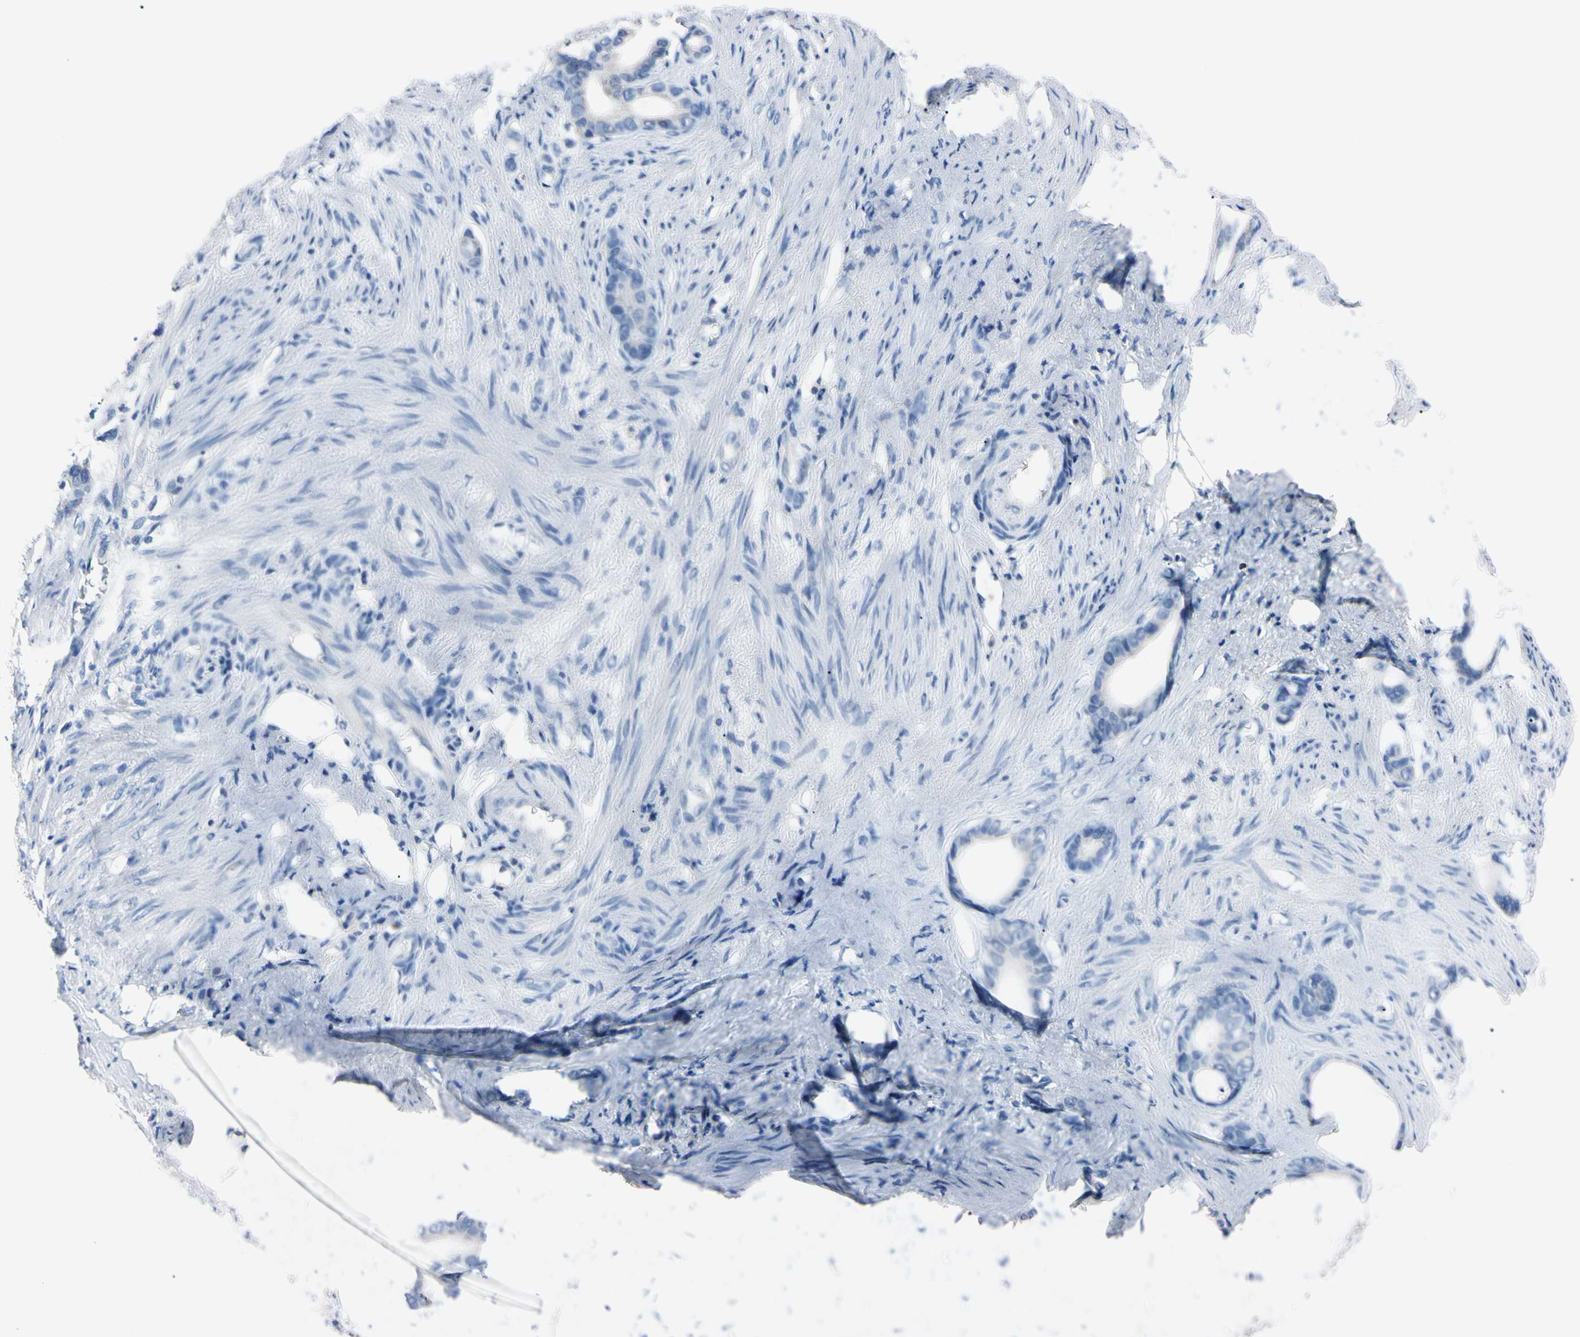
{"staining": {"intensity": "negative", "quantity": "none", "location": "none"}, "tissue": "stomach cancer", "cell_type": "Tumor cells", "image_type": "cancer", "snomed": [{"axis": "morphology", "description": "Adenocarcinoma, NOS"}, {"axis": "topography", "description": "Stomach"}], "caption": "Immunohistochemical staining of adenocarcinoma (stomach) reveals no significant staining in tumor cells.", "gene": "PNKD", "patient": {"sex": "female", "age": 75}}